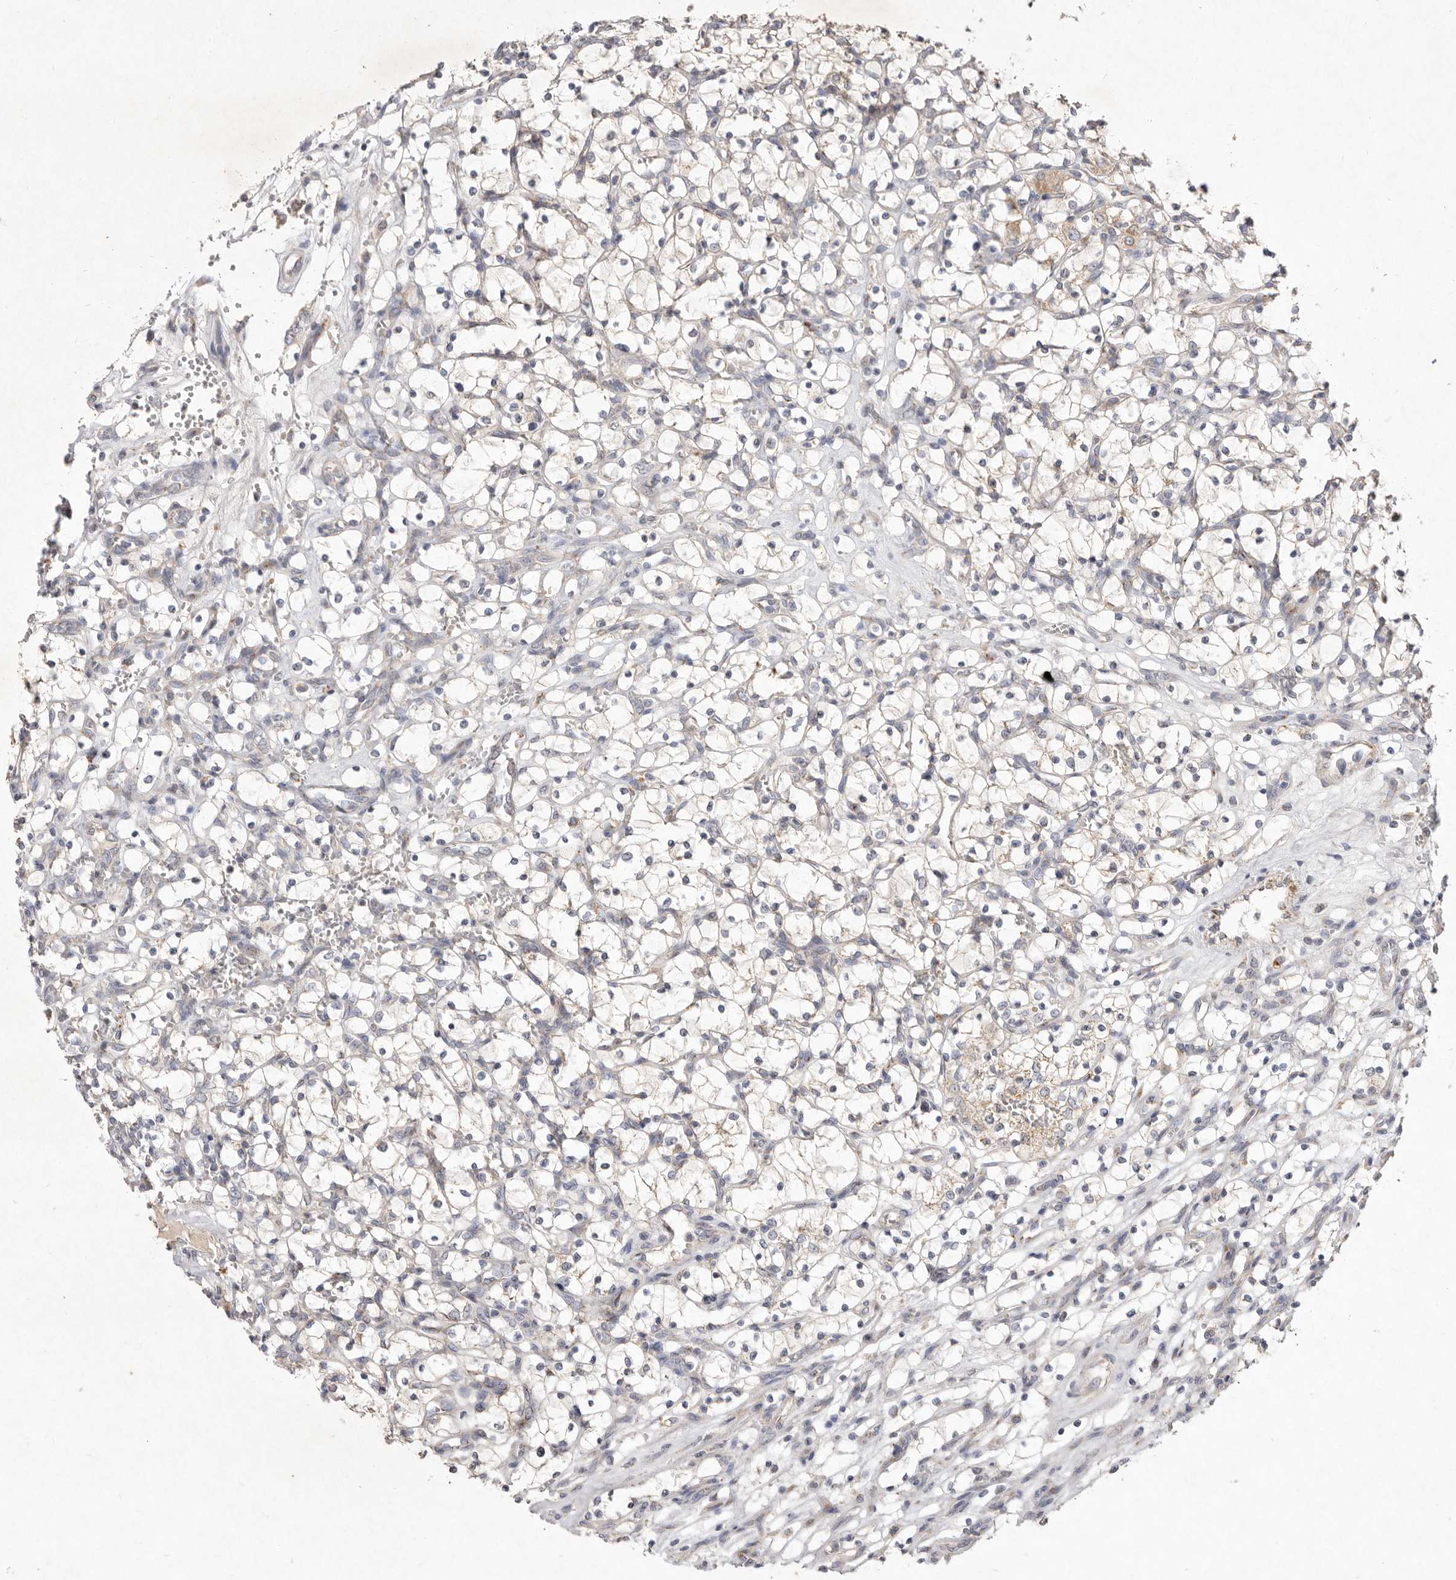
{"staining": {"intensity": "weak", "quantity": "25%-75%", "location": "cytoplasmic/membranous"}, "tissue": "renal cancer", "cell_type": "Tumor cells", "image_type": "cancer", "snomed": [{"axis": "morphology", "description": "Adenocarcinoma, NOS"}, {"axis": "topography", "description": "Kidney"}], "caption": "Immunohistochemical staining of human adenocarcinoma (renal) displays low levels of weak cytoplasmic/membranous protein staining in about 25%-75% of tumor cells.", "gene": "USP24", "patient": {"sex": "female", "age": 69}}